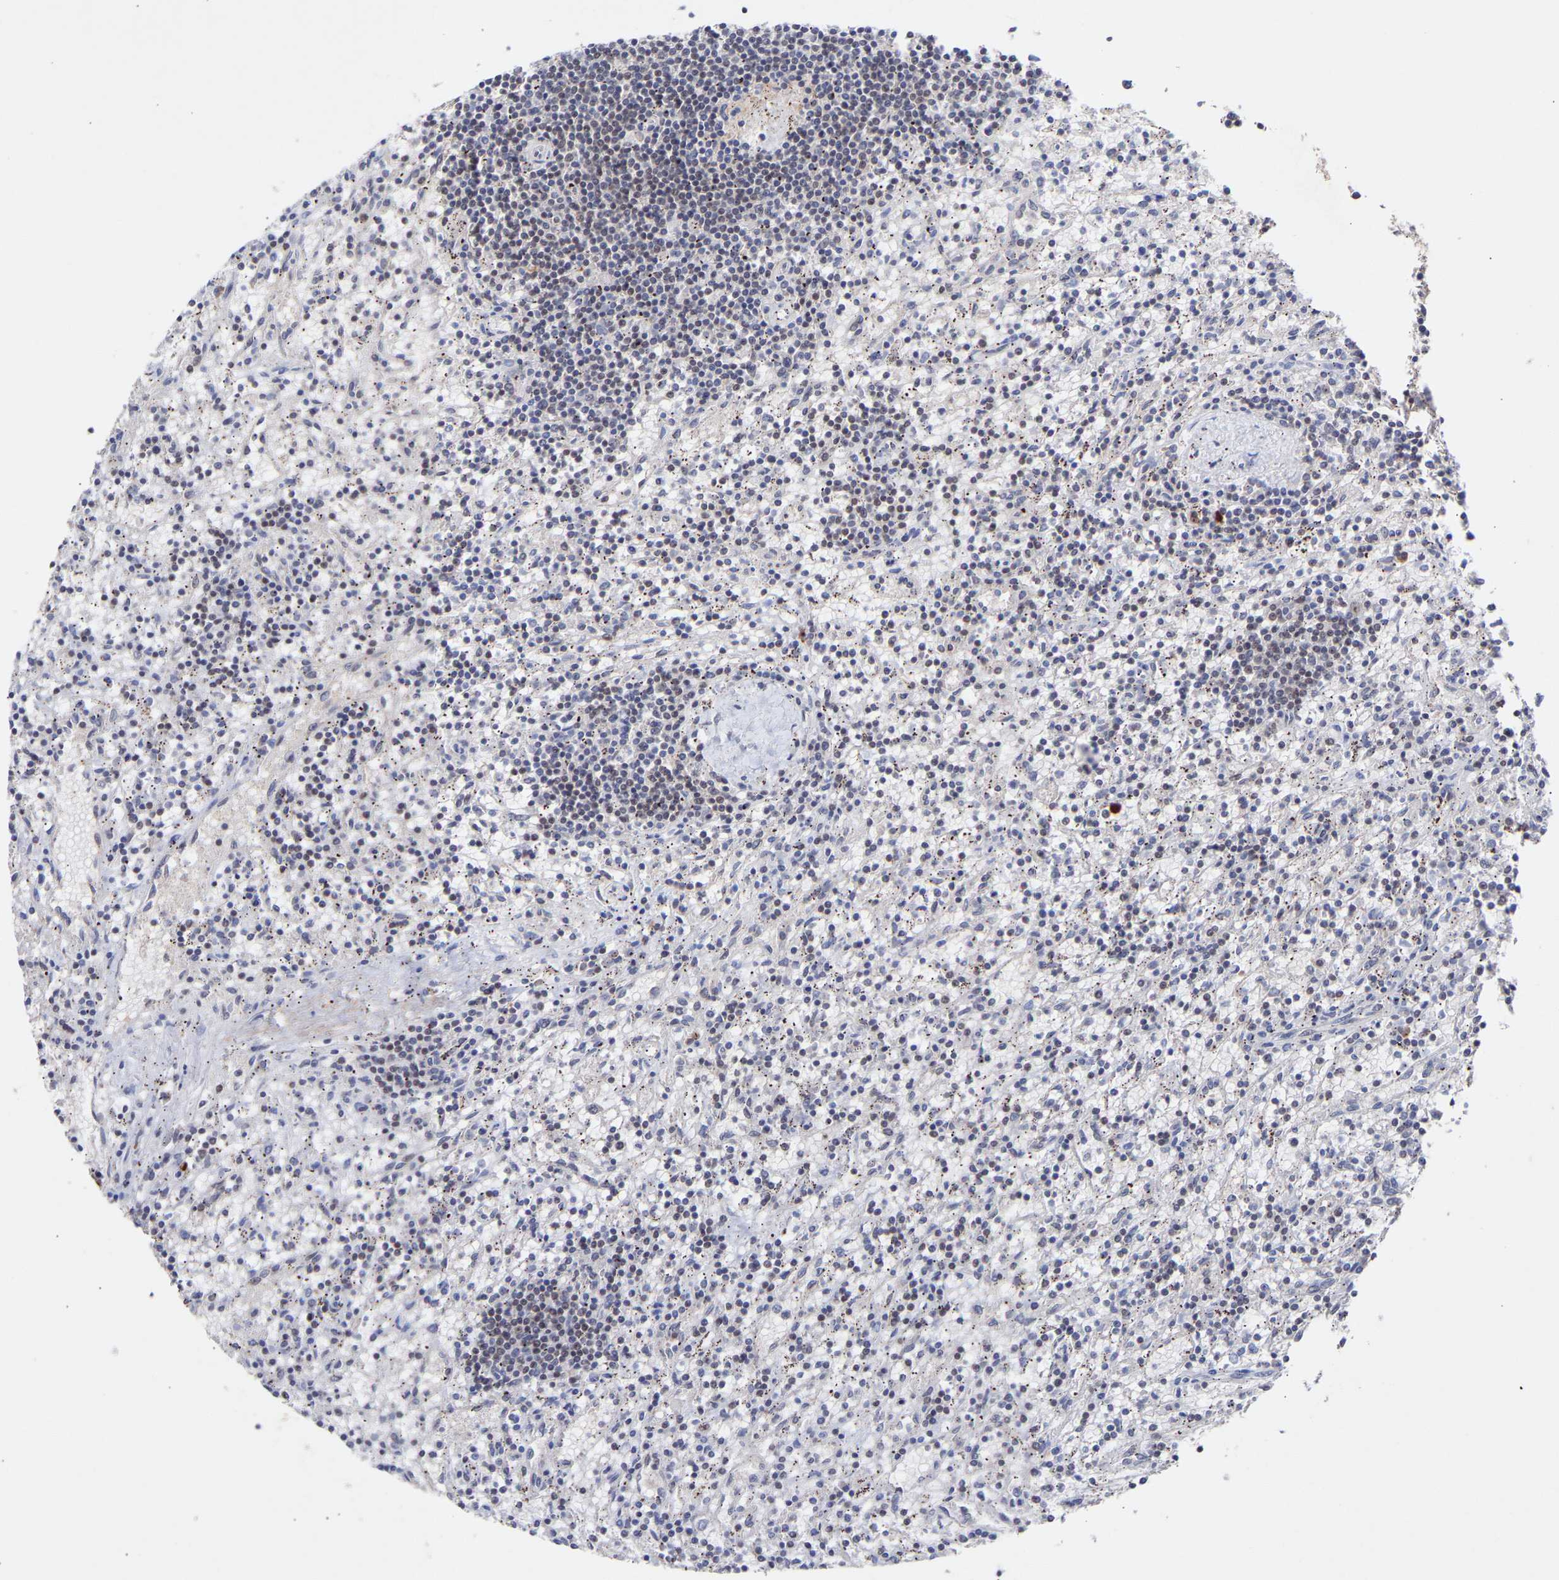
{"staining": {"intensity": "negative", "quantity": "none", "location": "none"}, "tissue": "lymphoma", "cell_type": "Tumor cells", "image_type": "cancer", "snomed": [{"axis": "morphology", "description": "Malignant lymphoma, non-Hodgkin's type, Low grade"}, {"axis": "topography", "description": "Spleen"}], "caption": "Tumor cells are negative for protein expression in human low-grade malignant lymphoma, non-Hodgkin's type.", "gene": "RBM15", "patient": {"sex": "male", "age": 76}}